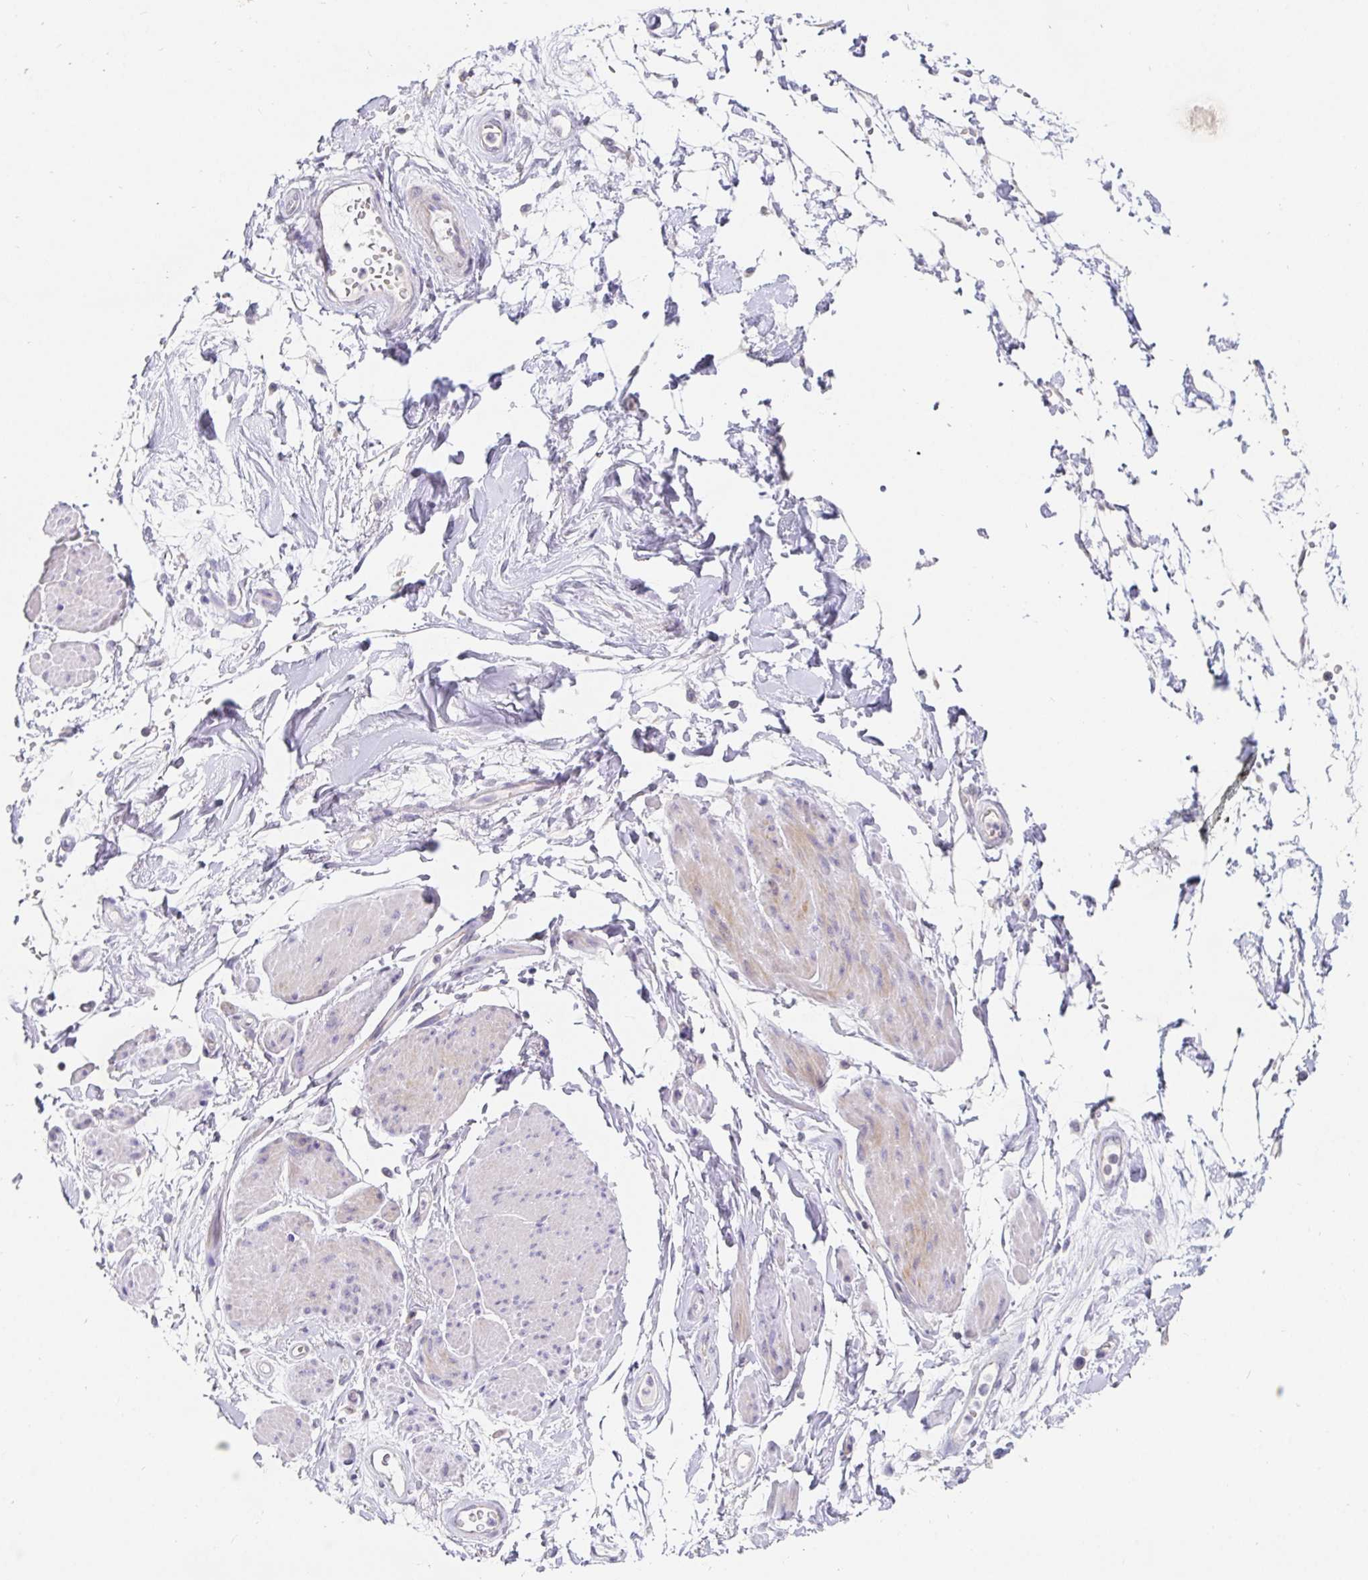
{"staining": {"intensity": "negative", "quantity": "none", "location": "none"}, "tissue": "adipose tissue", "cell_type": "Adipocytes", "image_type": "normal", "snomed": [{"axis": "morphology", "description": "Normal tissue, NOS"}, {"axis": "topography", "description": "Urinary bladder"}, {"axis": "topography", "description": "Peripheral nerve tissue"}], "caption": "A high-resolution micrograph shows immunohistochemistry staining of benign adipose tissue, which exhibits no significant staining in adipocytes. The staining was performed using DAB (3,3'-diaminobenzidine) to visualize the protein expression in brown, while the nuclei were stained in blue with hematoxylin (Magnification: 20x).", "gene": "PDX1", "patient": {"sex": "female", "age": 60}}